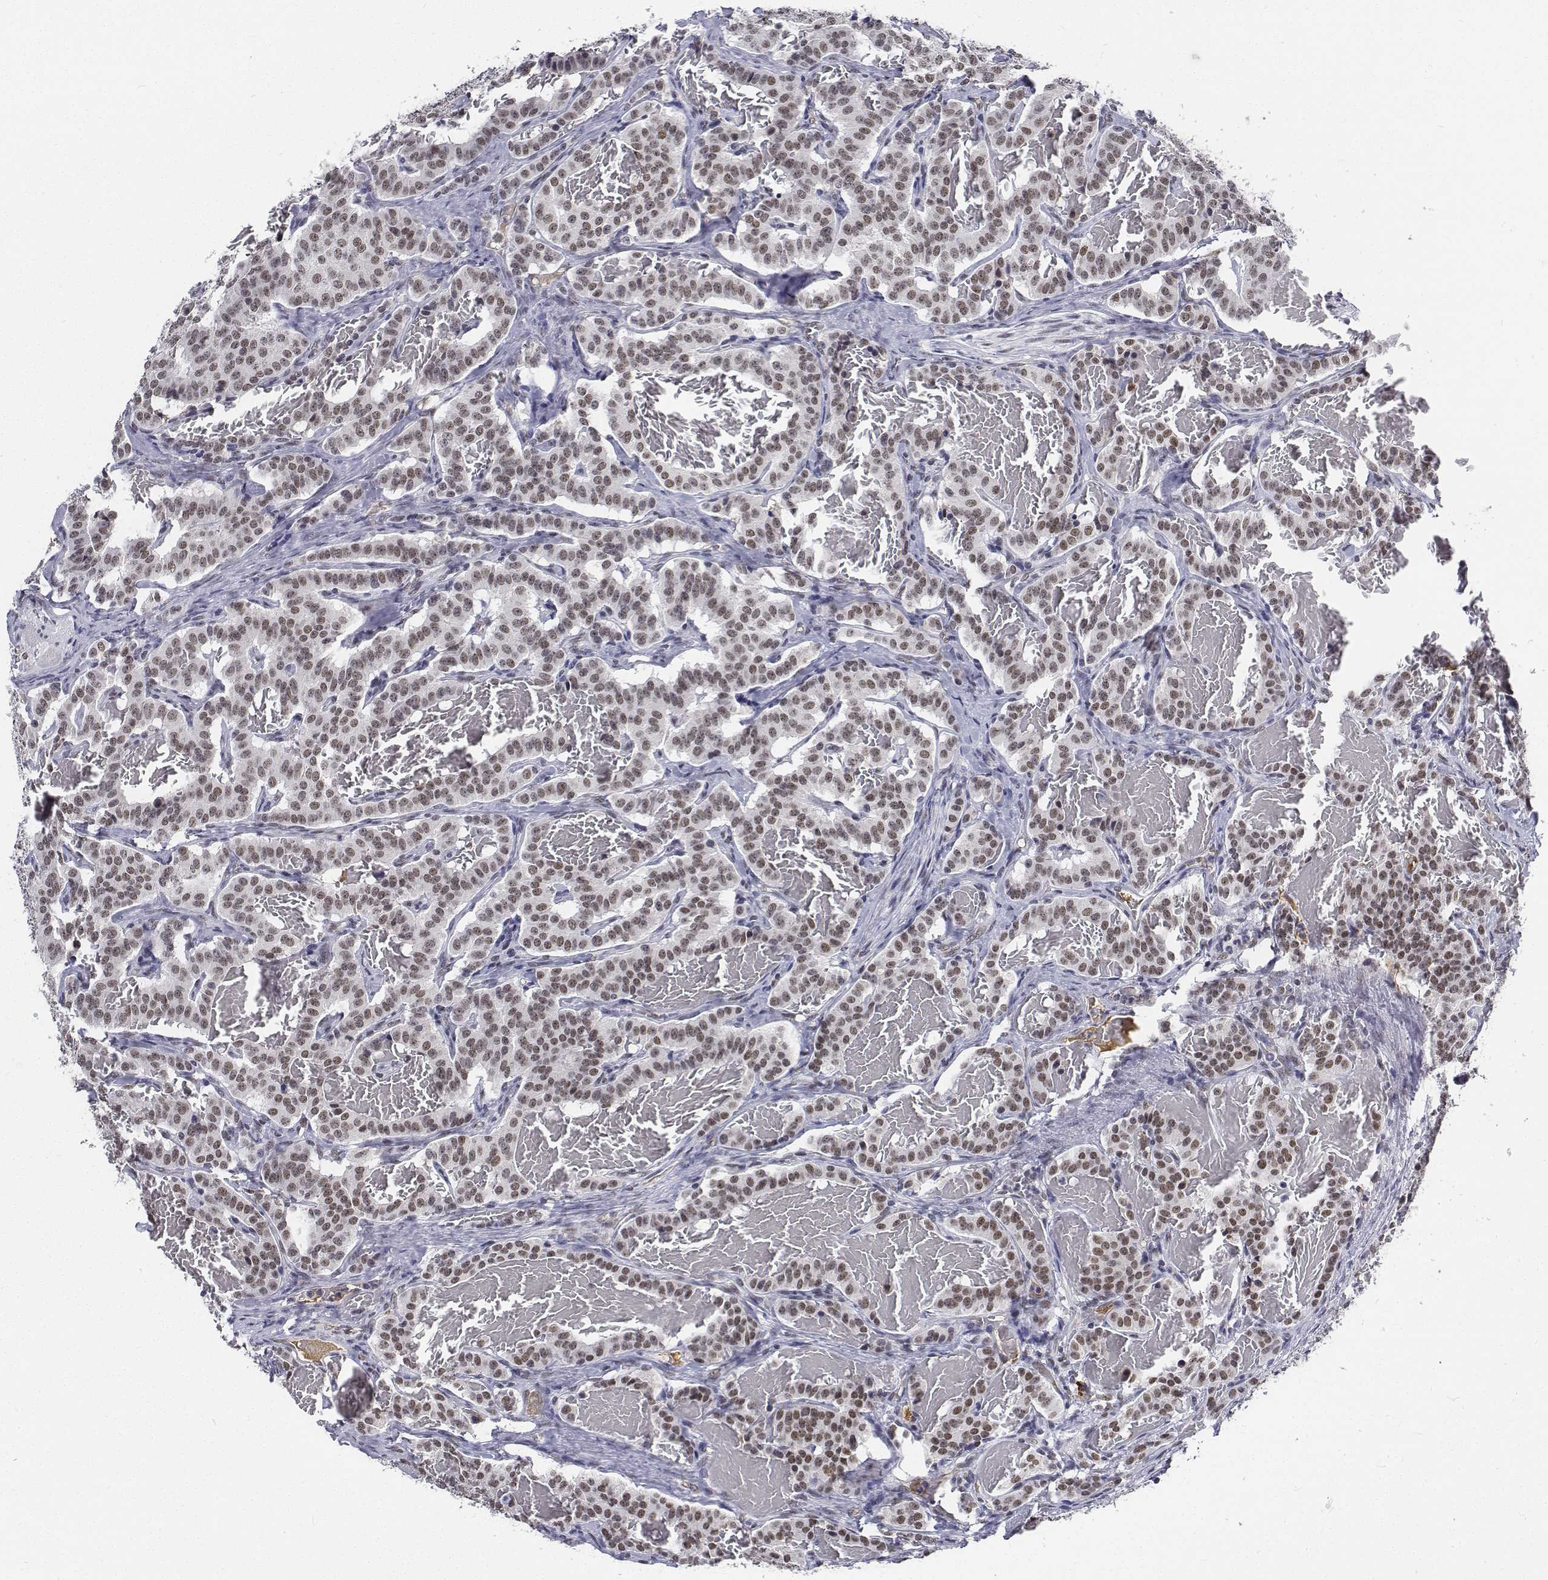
{"staining": {"intensity": "moderate", "quantity": ">75%", "location": "nuclear"}, "tissue": "carcinoid", "cell_type": "Tumor cells", "image_type": "cancer", "snomed": [{"axis": "morphology", "description": "Carcinoid, malignant, NOS"}, {"axis": "topography", "description": "Lung"}], "caption": "There is medium levels of moderate nuclear positivity in tumor cells of carcinoid, as demonstrated by immunohistochemical staining (brown color).", "gene": "ATRX", "patient": {"sex": "female", "age": 46}}